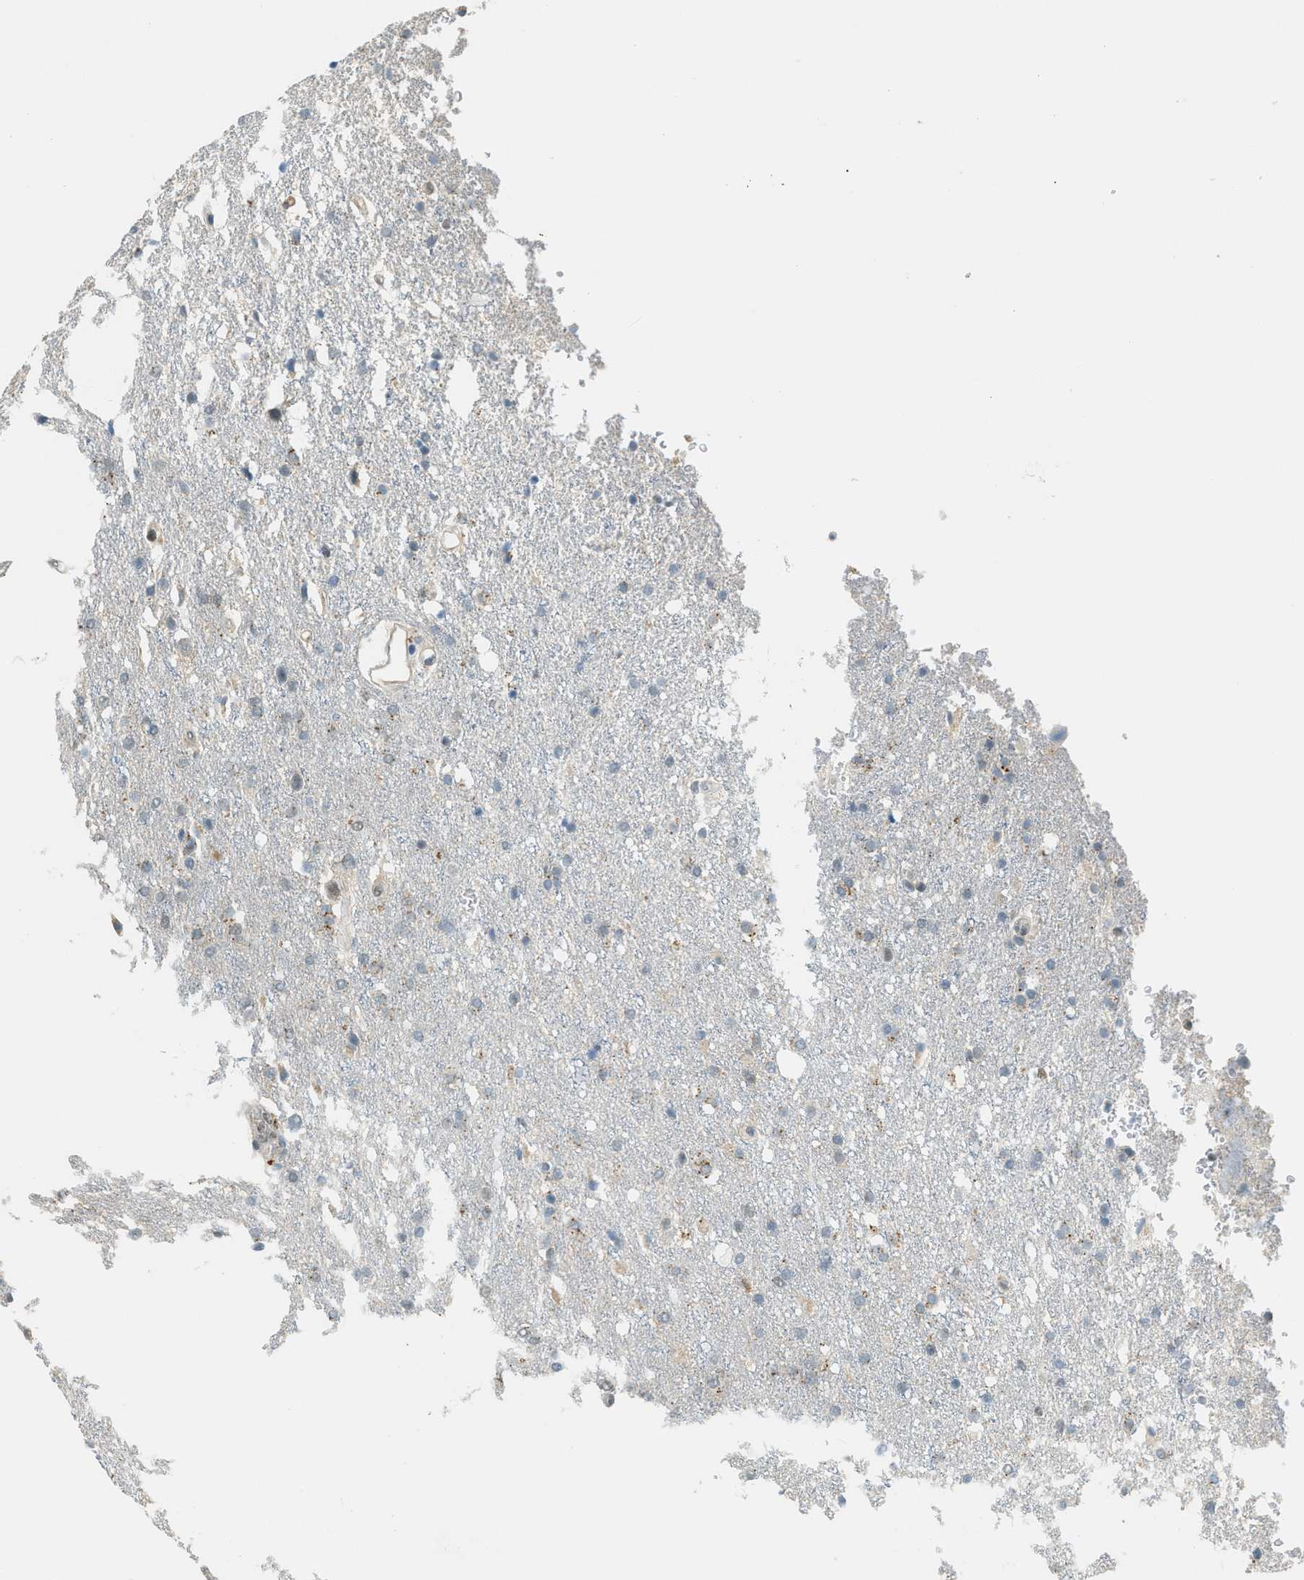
{"staining": {"intensity": "negative", "quantity": "none", "location": "none"}, "tissue": "glioma", "cell_type": "Tumor cells", "image_type": "cancer", "snomed": [{"axis": "morphology", "description": "Glioma, malignant, High grade"}, {"axis": "topography", "description": "Brain"}], "caption": "Immunohistochemistry (IHC) of glioma shows no staining in tumor cells.", "gene": "TCF3", "patient": {"sex": "female", "age": 58}}